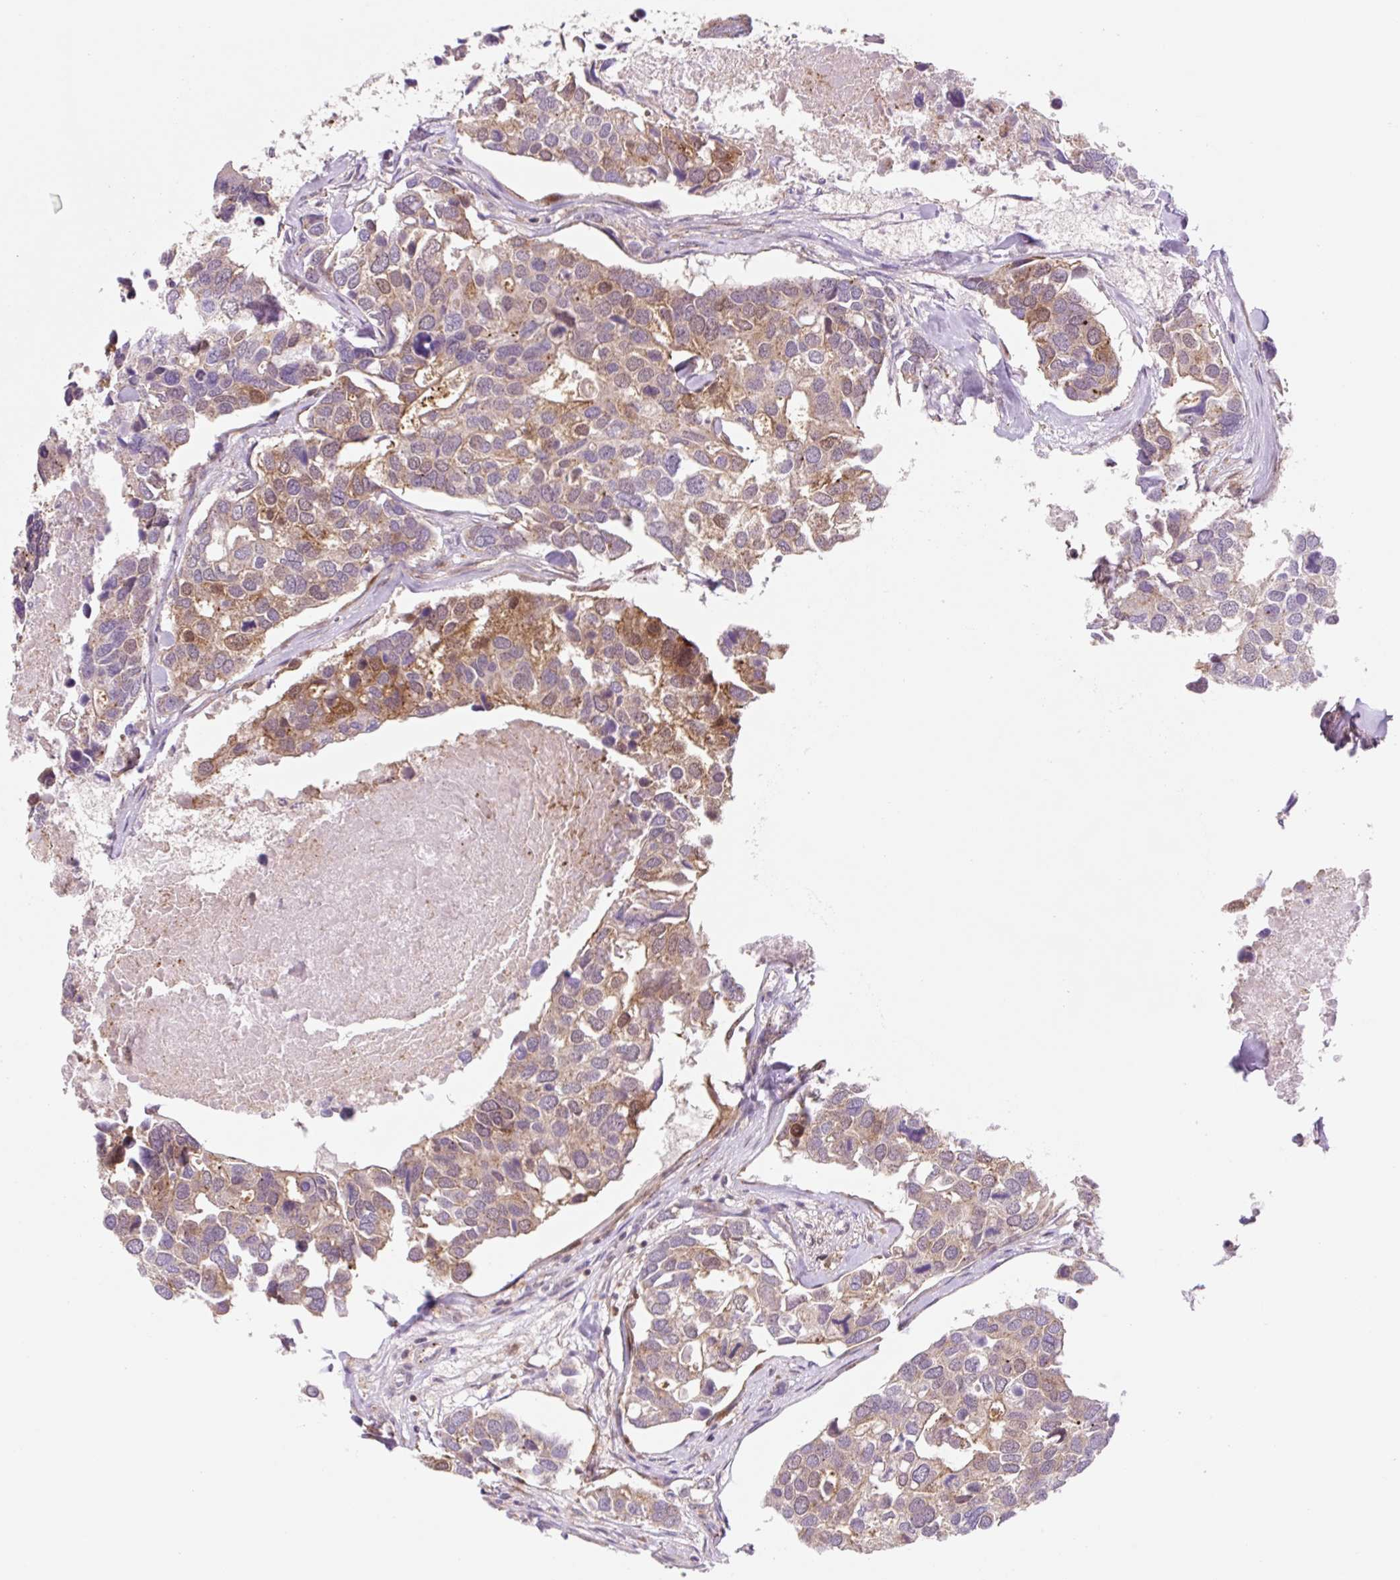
{"staining": {"intensity": "moderate", "quantity": ">75%", "location": "cytoplasmic/membranous,nuclear"}, "tissue": "breast cancer", "cell_type": "Tumor cells", "image_type": "cancer", "snomed": [{"axis": "morphology", "description": "Duct carcinoma"}, {"axis": "topography", "description": "Breast"}], "caption": "IHC micrograph of breast cancer stained for a protein (brown), which shows medium levels of moderate cytoplasmic/membranous and nuclear staining in approximately >75% of tumor cells.", "gene": "VPS4A", "patient": {"sex": "female", "age": 83}}